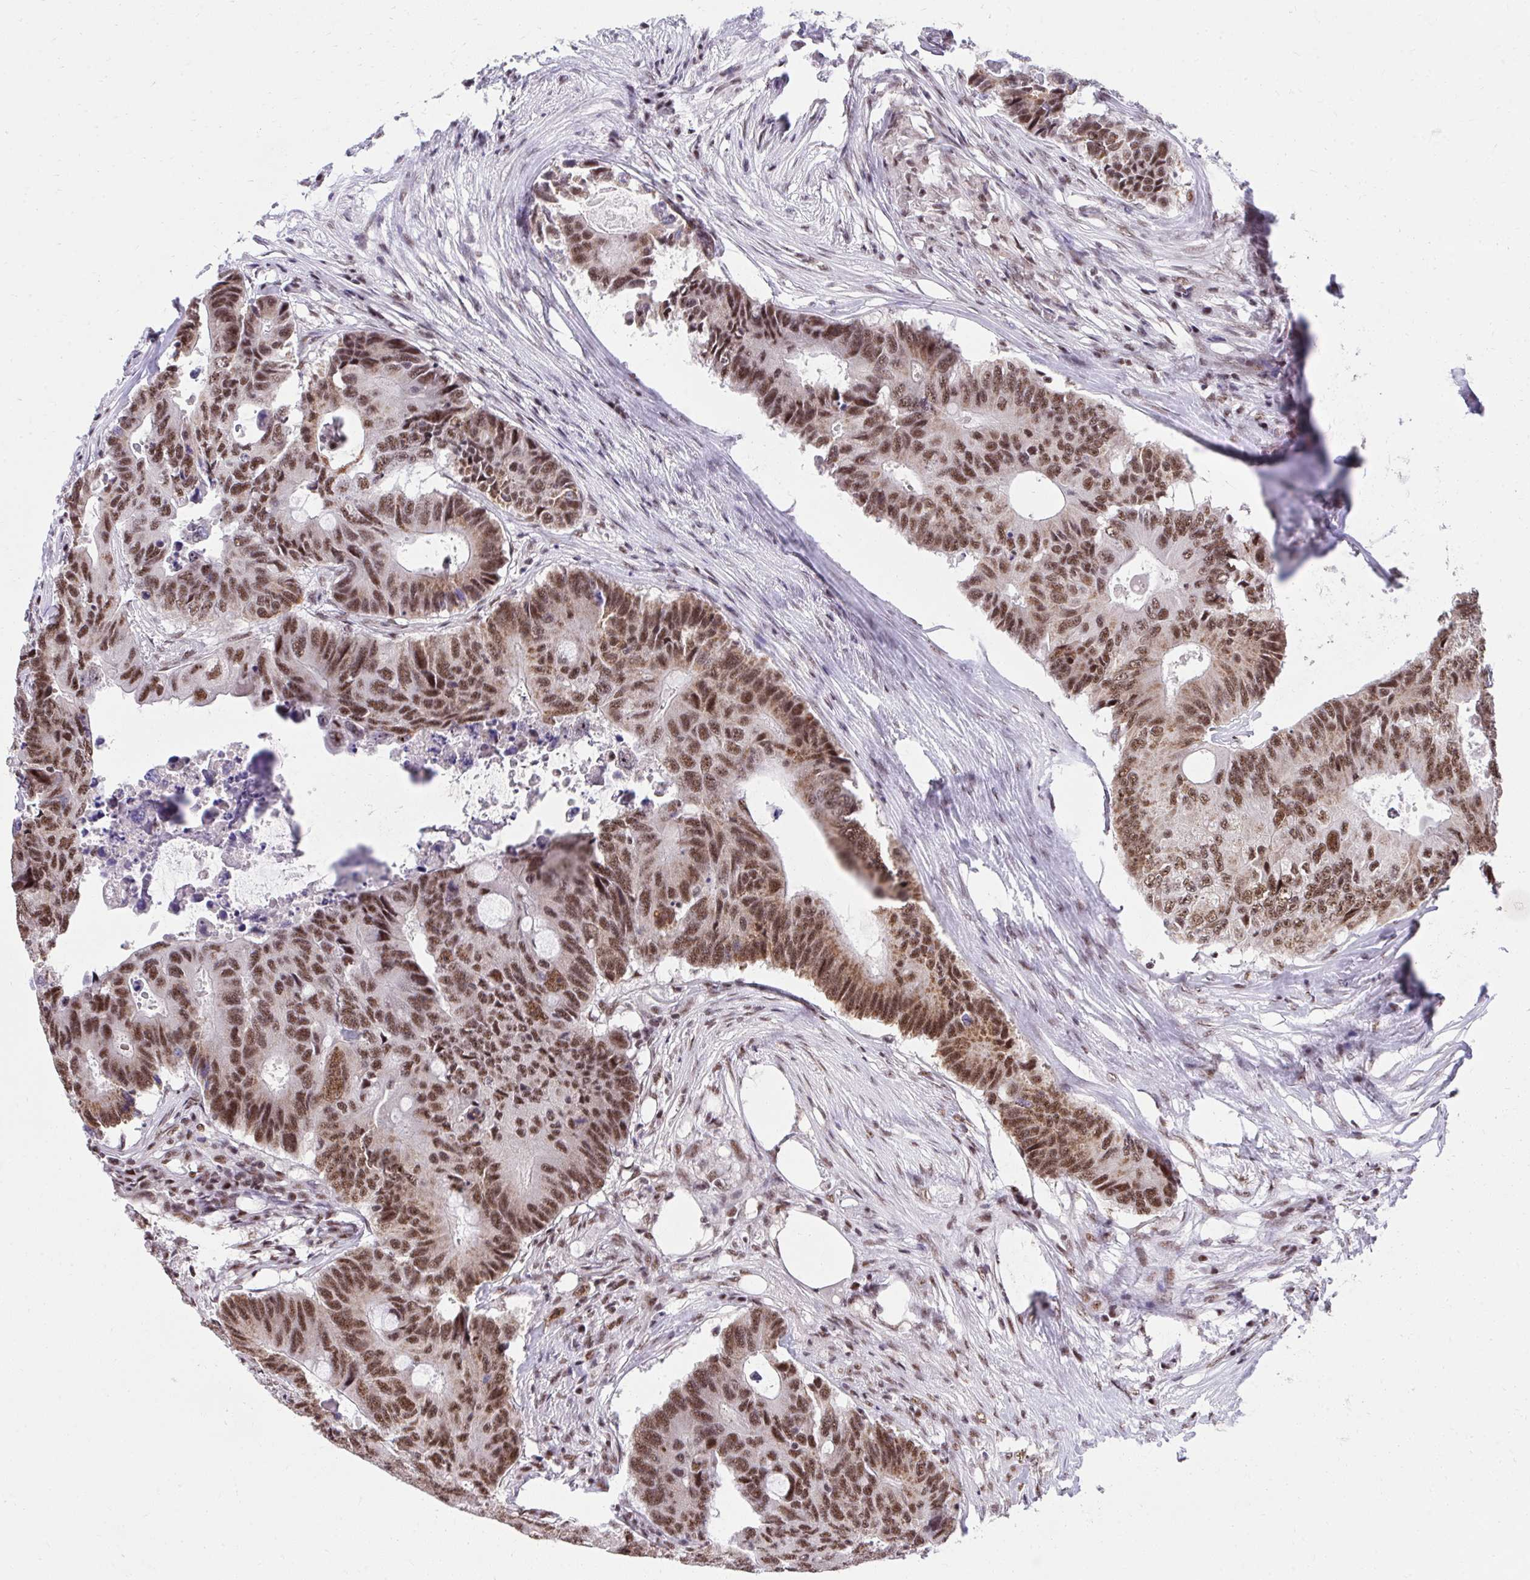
{"staining": {"intensity": "strong", "quantity": ">75%", "location": "nuclear"}, "tissue": "colorectal cancer", "cell_type": "Tumor cells", "image_type": "cancer", "snomed": [{"axis": "morphology", "description": "Adenocarcinoma, NOS"}, {"axis": "topography", "description": "Colon"}], "caption": "DAB immunohistochemical staining of human colorectal cancer (adenocarcinoma) reveals strong nuclear protein positivity in about >75% of tumor cells.", "gene": "SYNE4", "patient": {"sex": "male", "age": 71}}